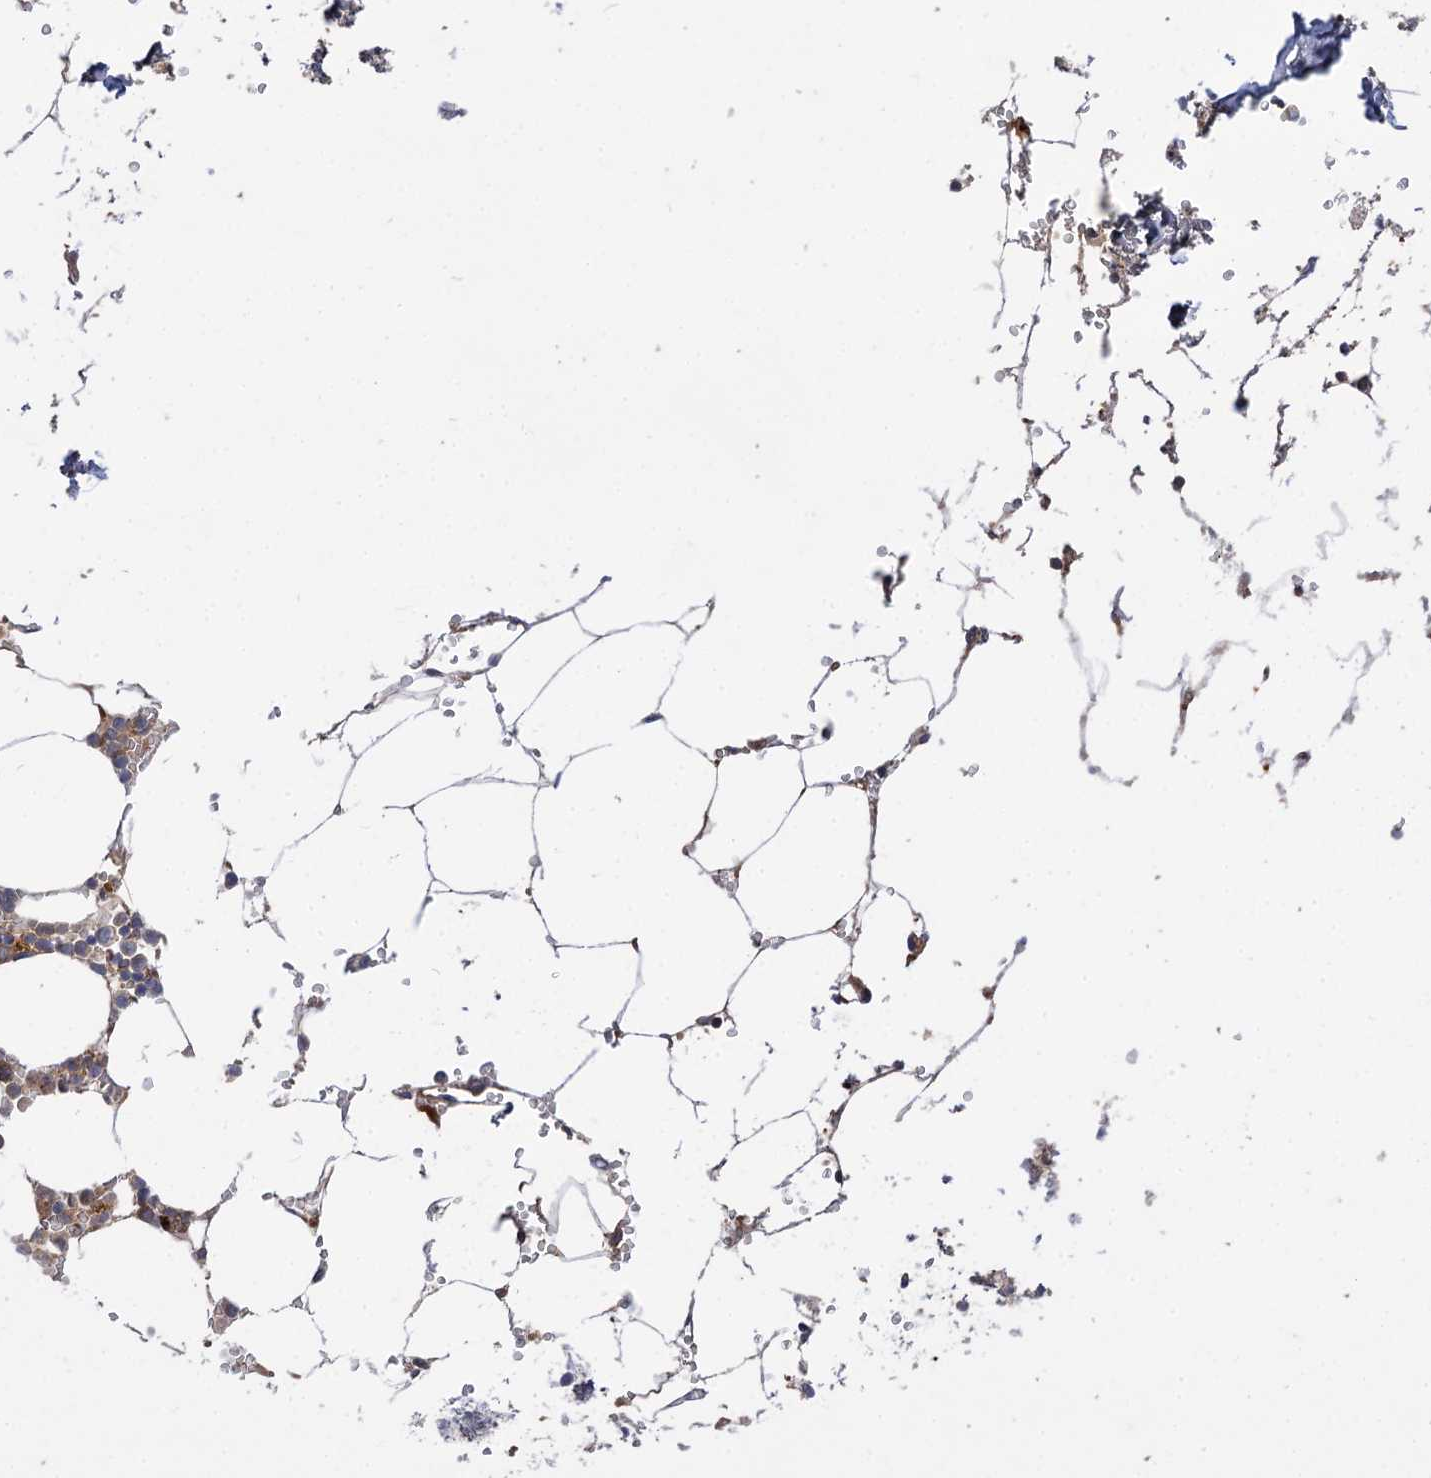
{"staining": {"intensity": "moderate", "quantity": "<25%", "location": "cytoplasmic/membranous"}, "tissue": "bone marrow", "cell_type": "Hematopoietic cells", "image_type": "normal", "snomed": [{"axis": "morphology", "description": "Normal tissue, NOS"}, {"axis": "topography", "description": "Bone marrow"}], "caption": "Protein expression analysis of normal human bone marrow reveals moderate cytoplasmic/membranous staining in approximately <25% of hematopoietic cells. (brown staining indicates protein expression, while blue staining denotes nuclei).", "gene": "PATL1", "patient": {"sex": "male", "age": 70}}